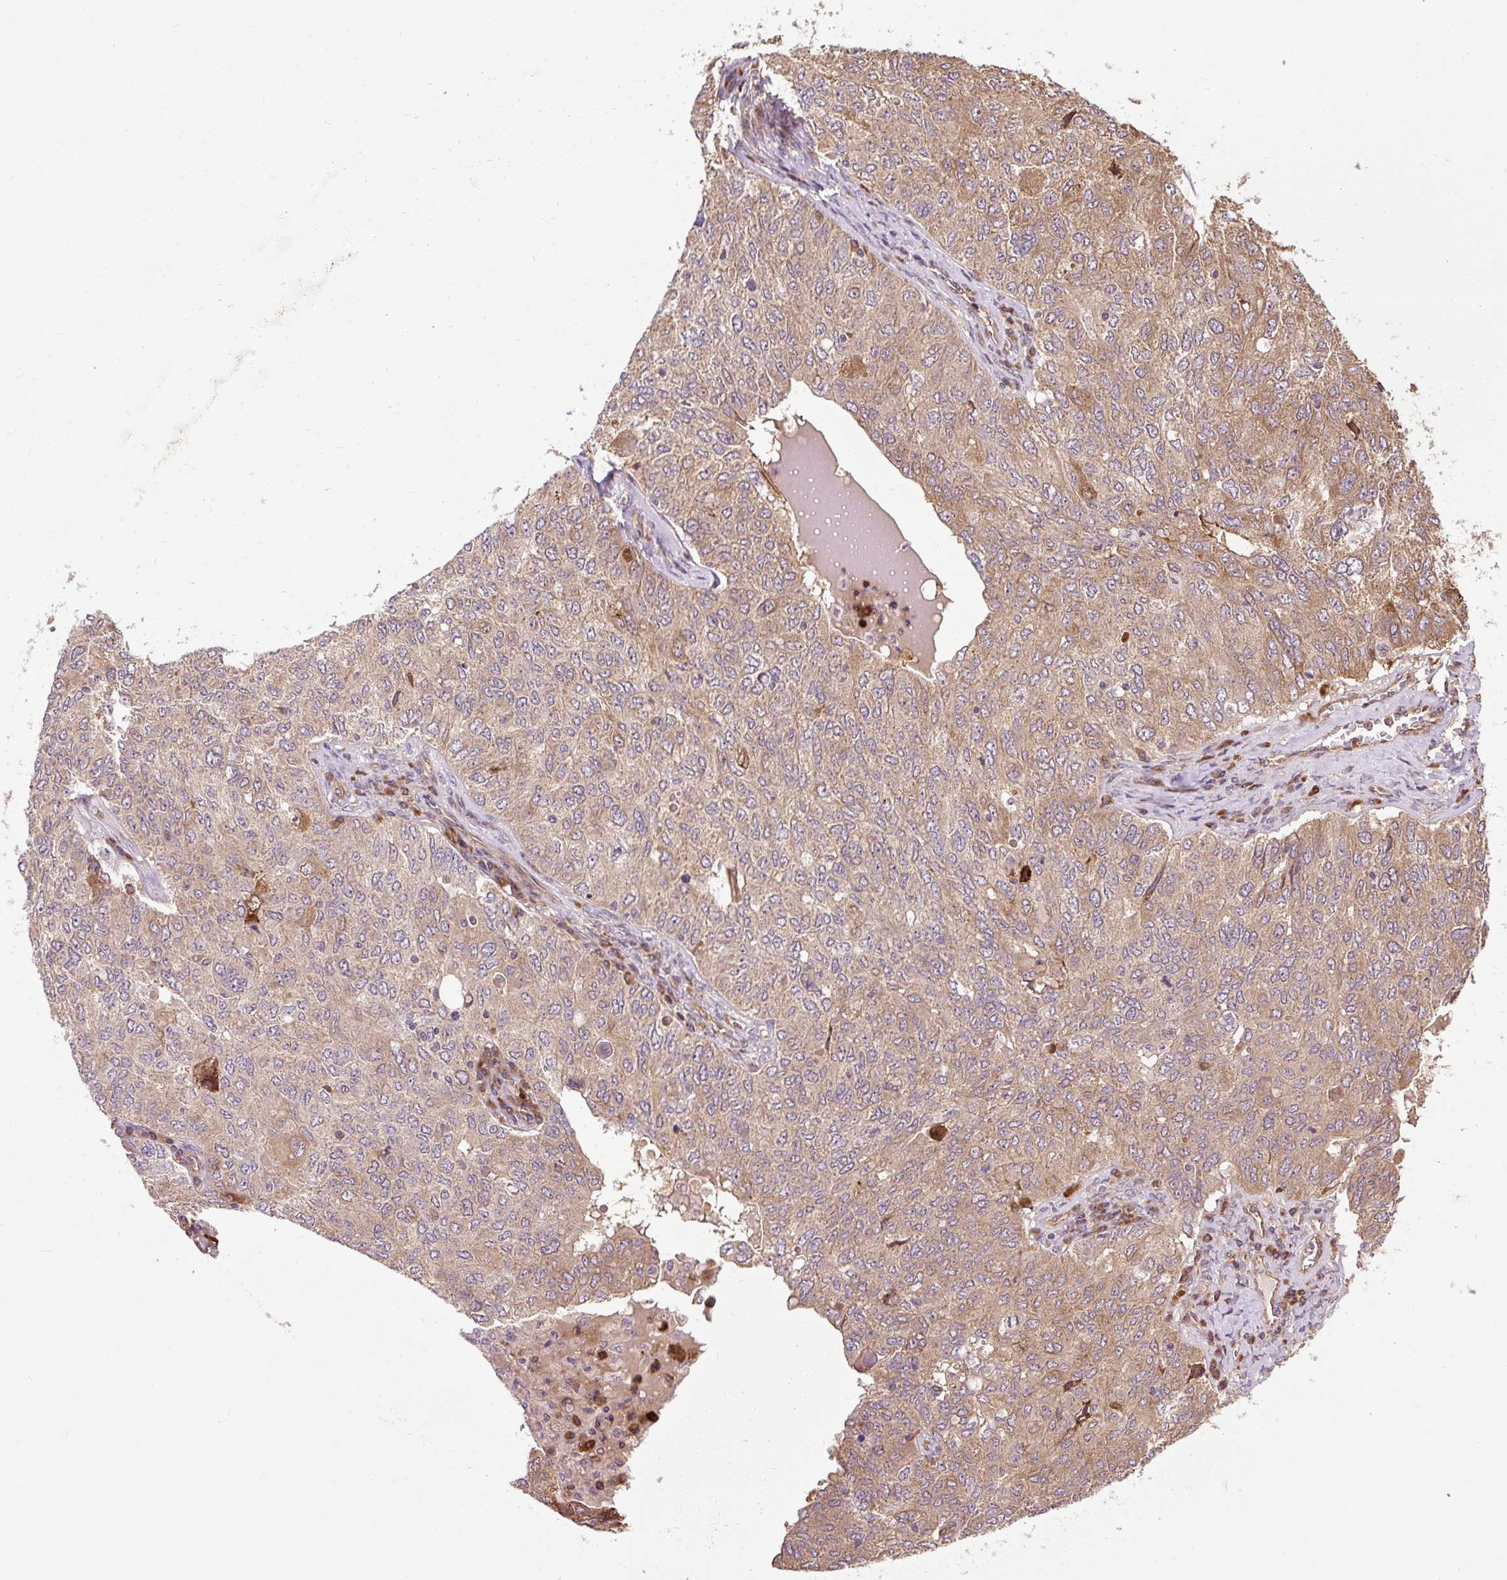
{"staining": {"intensity": "moderate", "quantity": ">75%", "location": "cytoplasmic/membranous"}, "tissue": "ovarian cancer", "cell_type": "Tumor cells", "image_type": "cancer", "snomed": [{"axis": "morphology", "description": "Carcinoma, endometroid"}, {"axis": "topography", "description": "Ovary"}], "caption": "An IHC histopathology image of neoplastic tissue is shown. Protein staining in brown highlights moderate cytoplasmic/membranous positivity in ovarian cancer within tumor cells.", "gene": "FLRT1", "patient": {"sex": "female", "age": 62}}